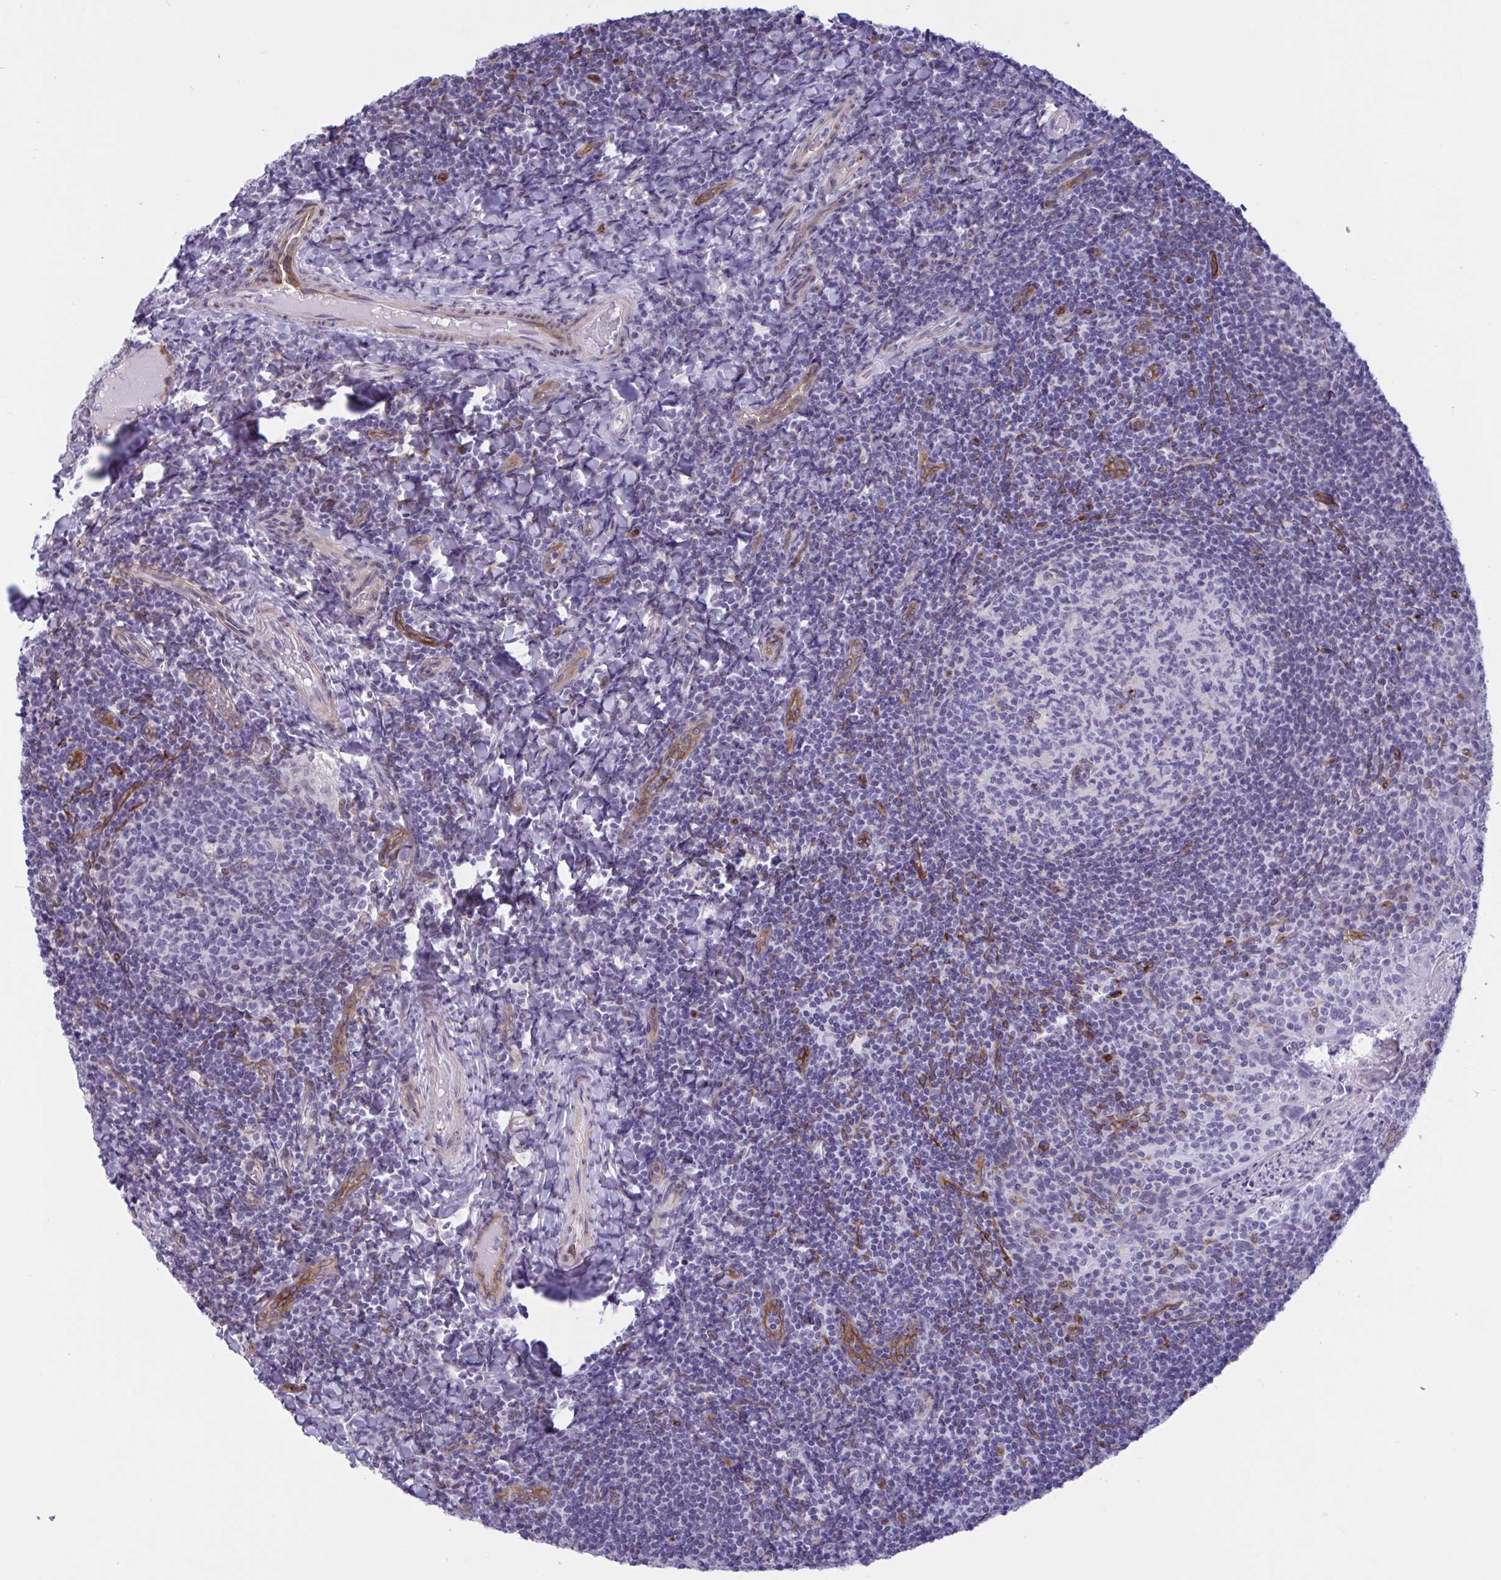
{"staining": {"intensity": "negative", "quantity": "none", "location": "none"}, "tissue": "tonsil", "cell_type": "Germinal center cells", "image_type": "normal", "snomed": [{"axis": "morphology", "description": "Normal tissue, NOS"}, {"axis": "topography", "description": "Tonsil"}], "caption": "Benign tonsil was stained to show a protein in brown. There is no significant expression in germinal center cells. (DAB (3,3'-diaminobenzidine) IHC, high magnification).", "gene": "EML1", "patient": {"sex": "female", "age": 10}}